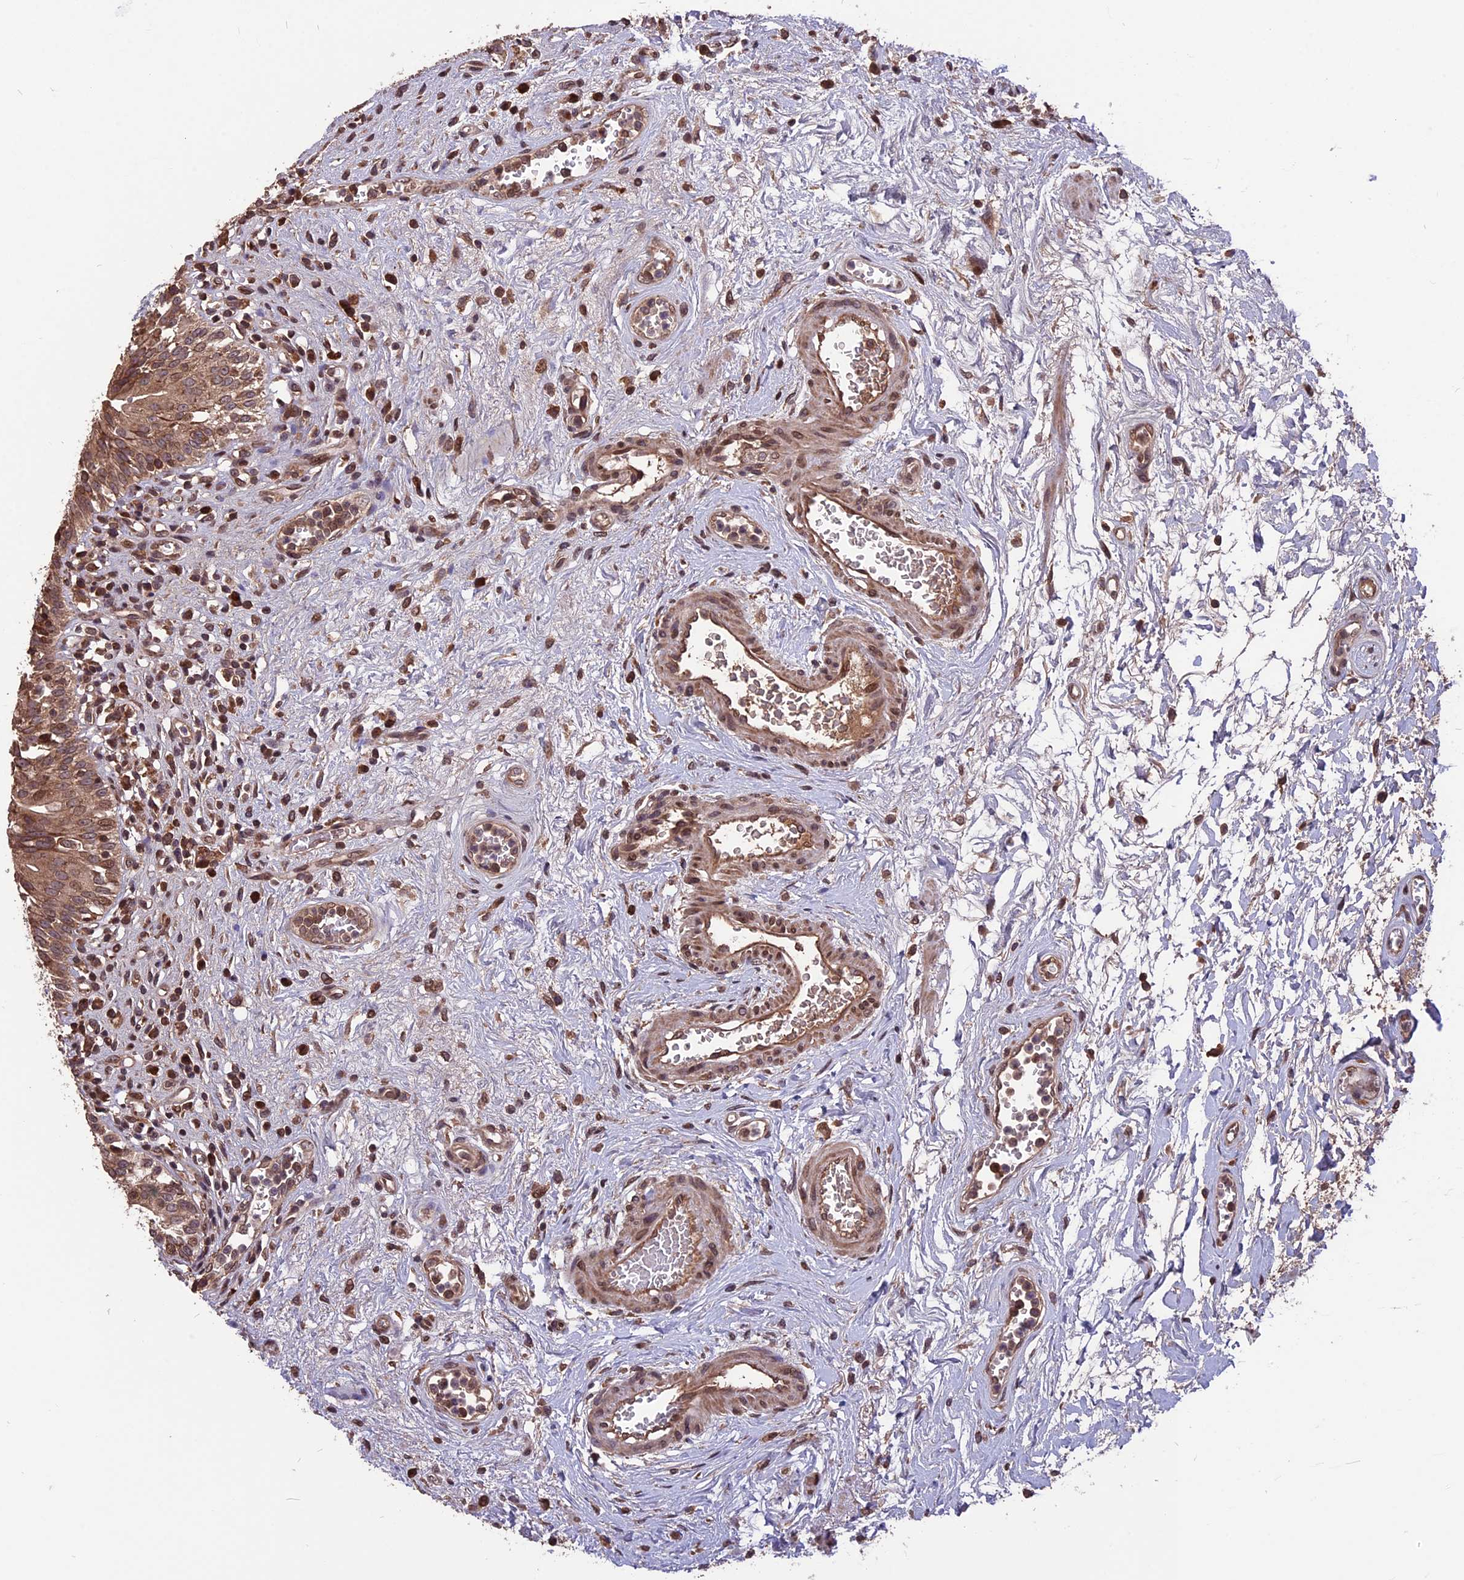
{"staining": {"intensity": "moderate", "quantity": ">75%", "location": "cytoplasmic/membranous,nuclear"}, "tissue": "urinary bladder", "cell_type": "Urothelial cells", "image_type": "normal", "snomed": [{"axis": "morphology", "description": "Normal tissue, NOS"}, {"axis": "morphology", "description": "Inflammation, NOS"}, {"axis": "topography", "description": "Urinary bladder"}], "caption": "A photomicrograph showing moderate cytoplasmic/membranous,nuclear expression in about >75% of urothelial cells in unremarkable urinary bladder, as visualized by brown immunohistochemical staining.", "gene": "ZNF598", "patient": {"sex": "male", "age": 63}}